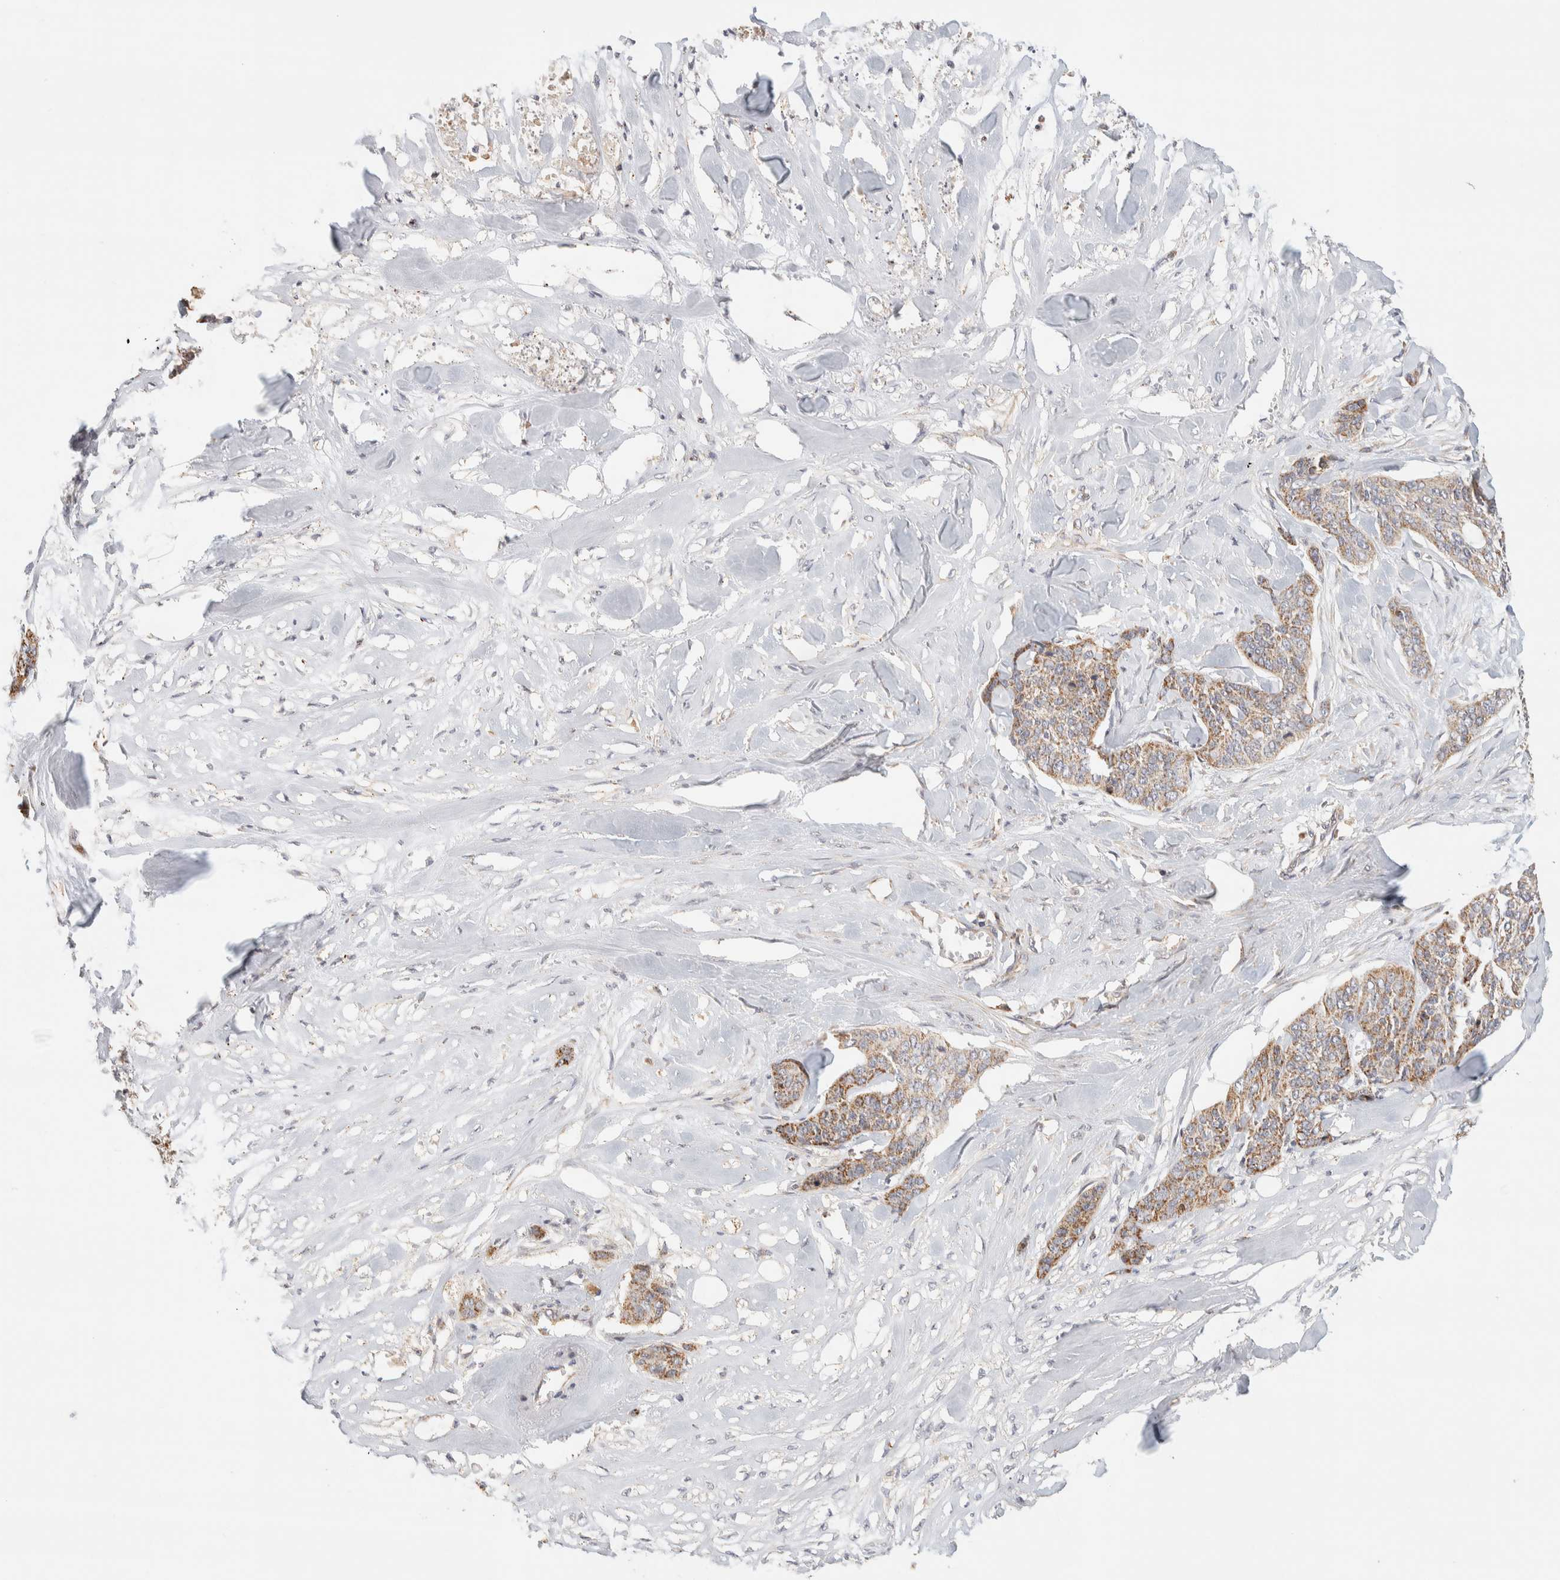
{"staining": {"intensity": "moderate", "quantity": ">75%", "location": "cytoplasmic/membranous"}, "tissue": "skin cancer", "cell_type": "Tumor cells", "image_type": "cancer", "snomed": [{"axis": "morphology", "description": "Basal cell carcinoma"}, {"axis": "topography", "description": "Skin"}], "caption": "Immunohistochemical staining of human skin basal cell carcinoma exhibits medium levels of moderate cytoplasmic/membranous positivity in about >75% of tumor cells.", "gene": "RUNDC1", "patient": {"sex": "female", "age": 64}}